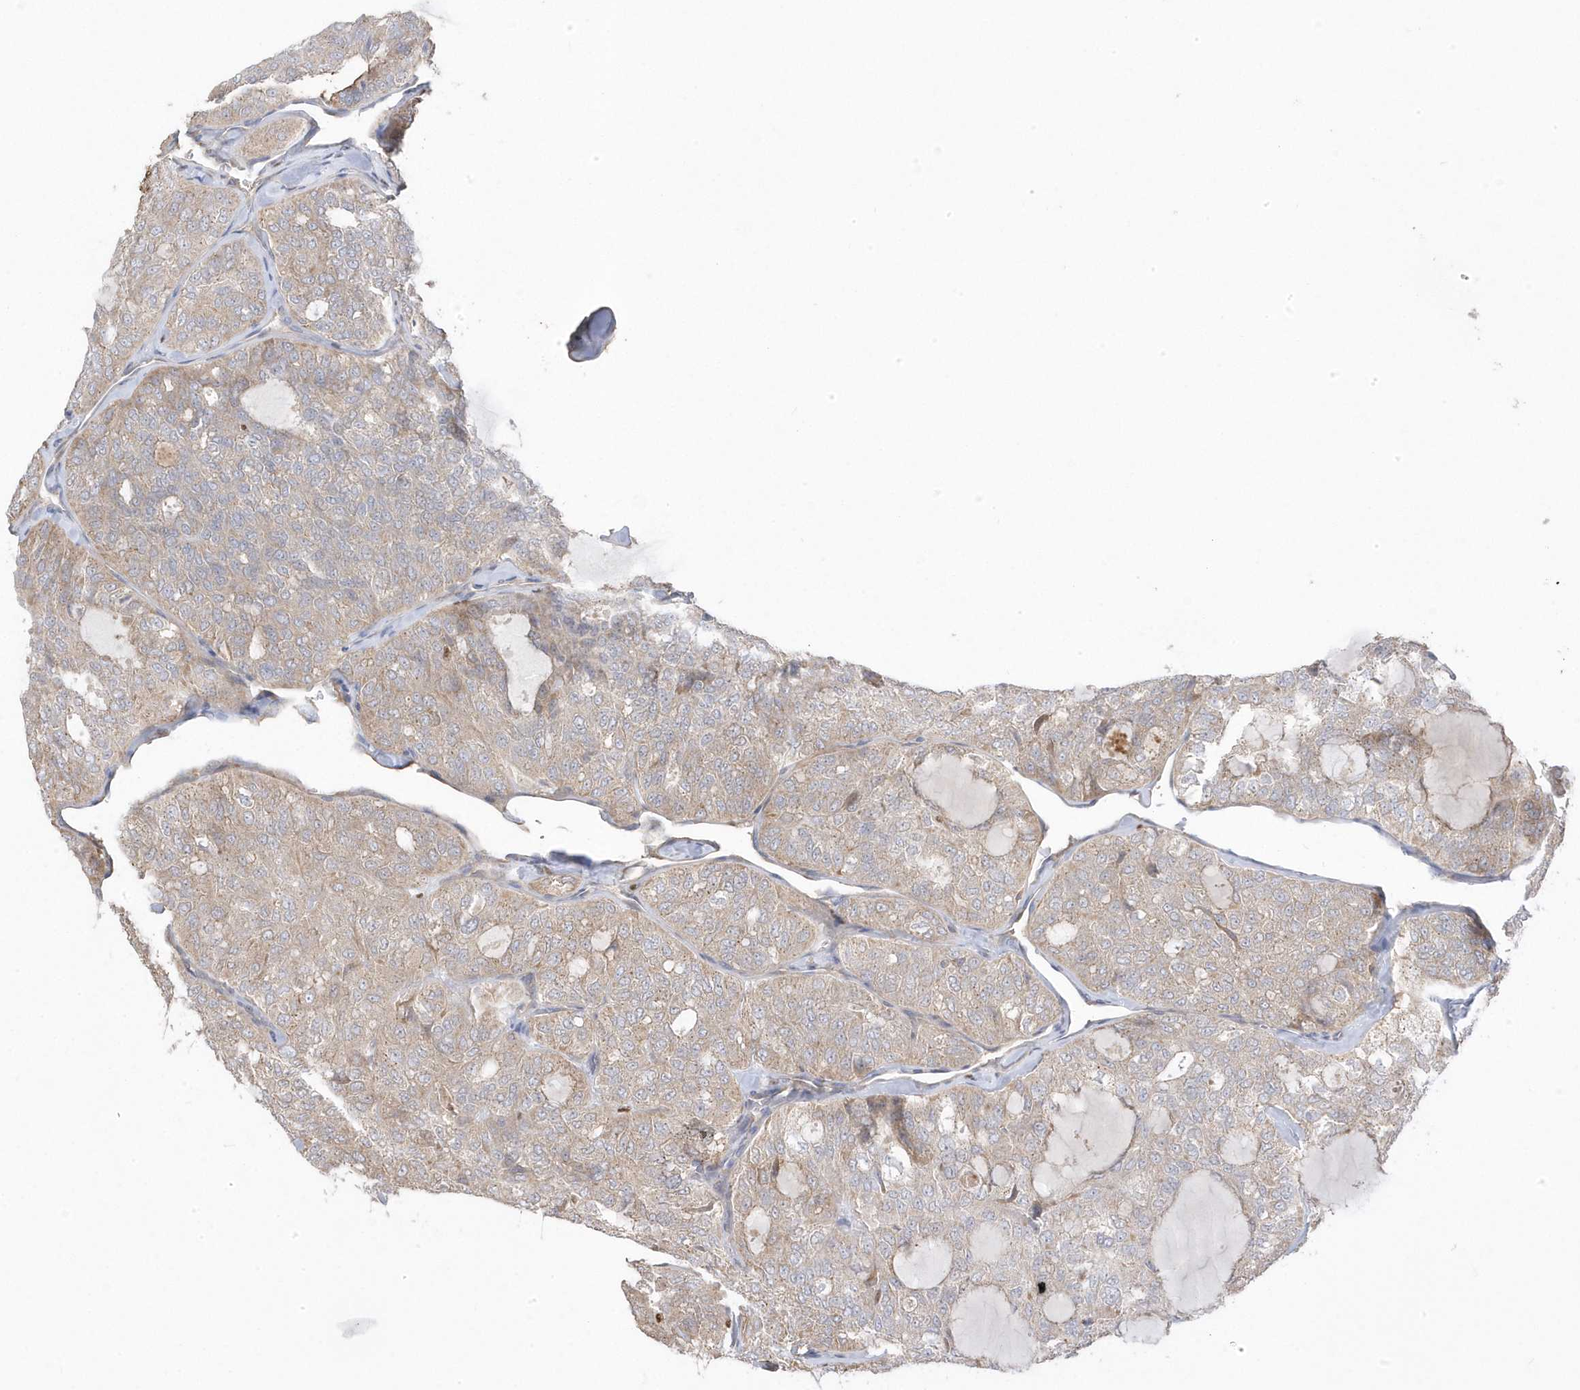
{"staining": {"intensity": "weak", "quantity": "25%-75%", "location": "cytoplasmic/membranous"}, "tissue": "thyroid cancer", "cell_type": "Tumor cells", "image_type": "cancer", "snomed": [{"axis": "morphology", "description": "Follicular adenoma carcinoma, NOS"}, {"axis": "topography", "description": "Thyroid gland"}], "caption": "Tumor cells demonstrate low levels of weak cytoplasmic/membranous expression in about 25%-75% of cells in follicular adenoma carcinoma (thyroid).", "gene": "GTPBP6", "patient": {"sex": "male", "age": 75}}